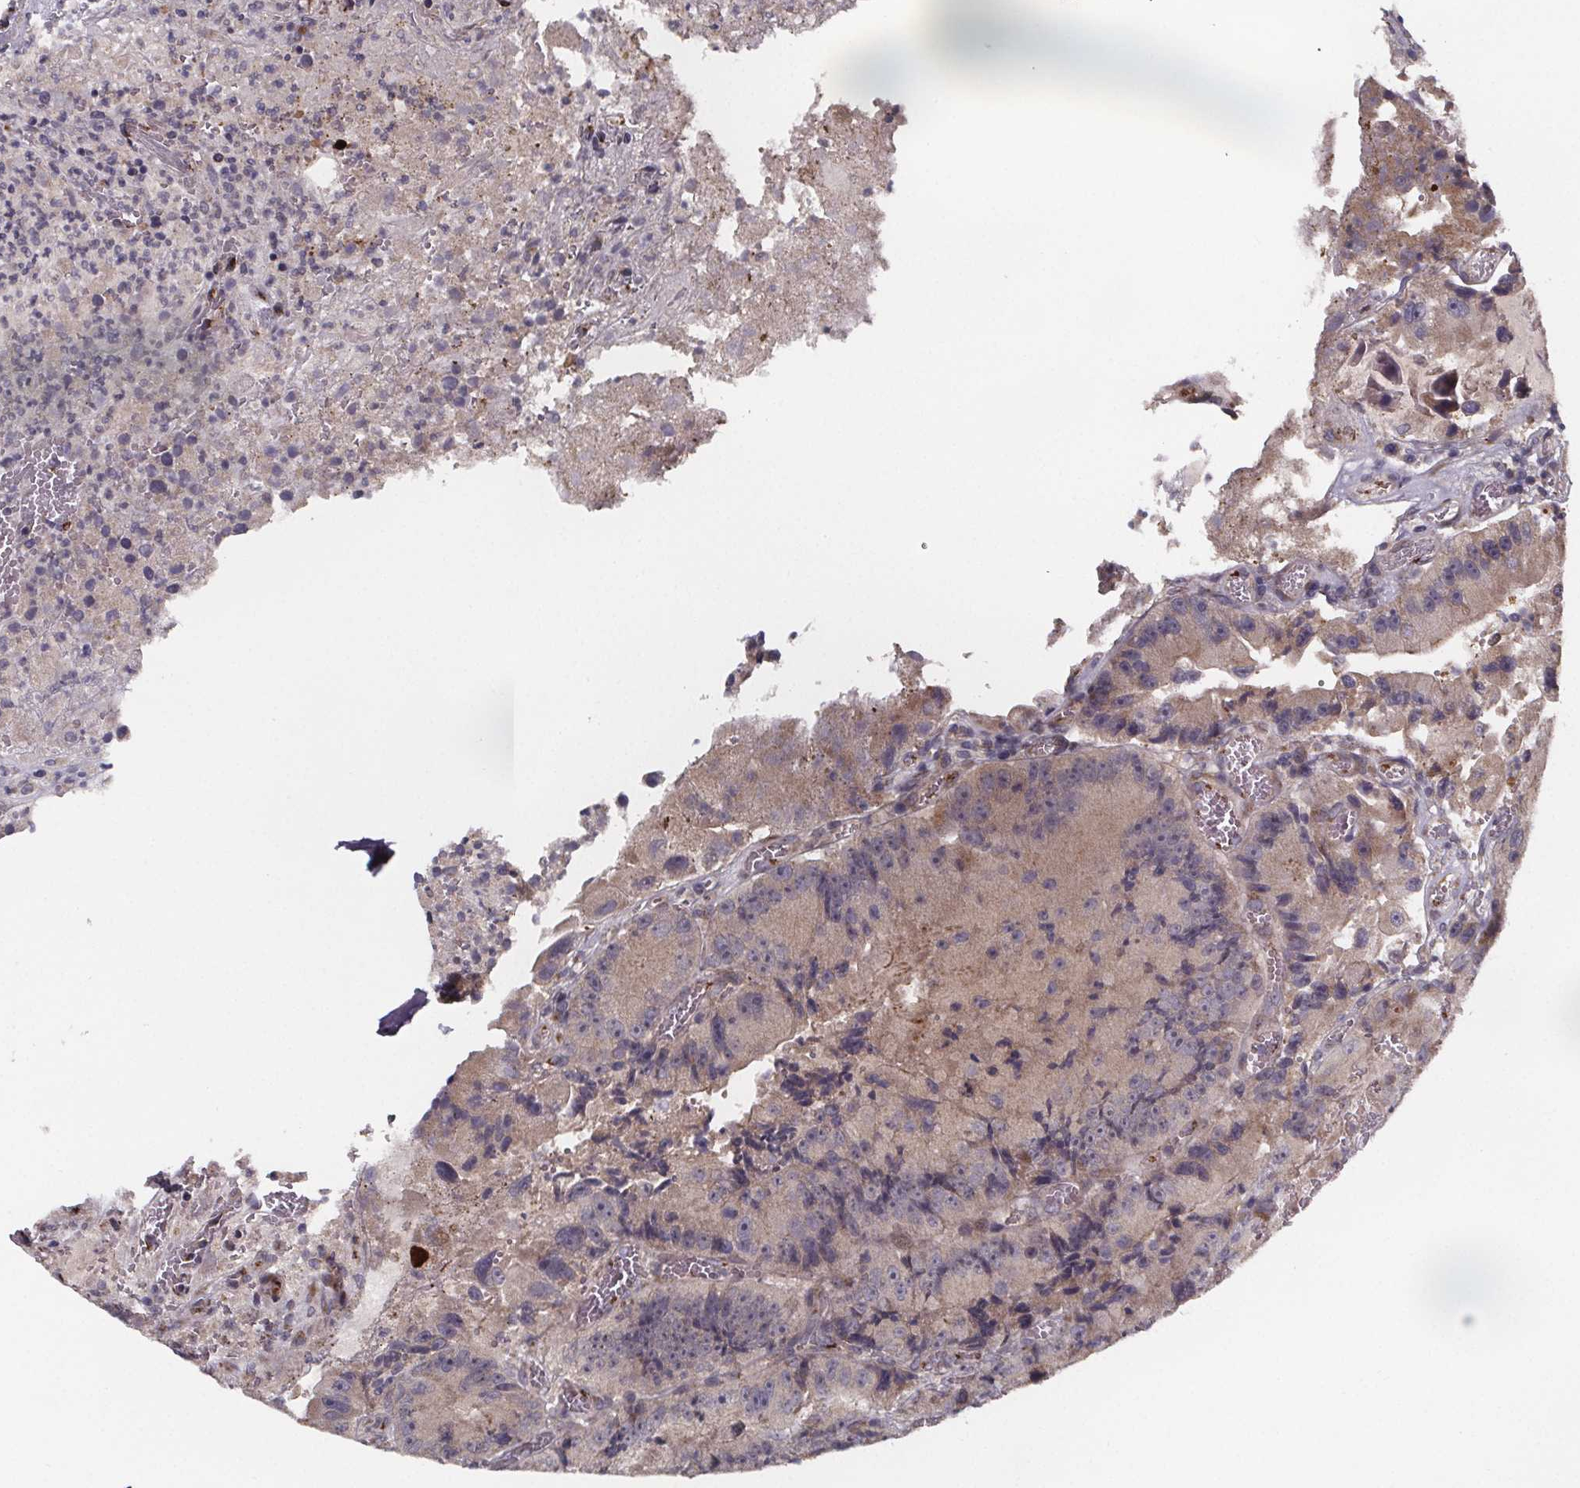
{"staining": {"intensity": "moderate", "quantity": "<25%", "location": "cytoplasmic/membranous"}, "tissue": "colorectal cancer", "cell_type": "Tumor cells", "image_type": "cancer", "snomed": [{"axis": "morphology", "description": "Adenocarcinoma, NOS"}, {"axis": "topography", "description": "Colon"}], "caption": "About <25% of tumor cells in human adenocarcinoma (colorectal) exhibit moderate cytoplasmic/membranous protein staining as visualized by brown immunohistochemical staining.", "gene": "NDST1", "patient": {"sex": "female", "age": 86}}